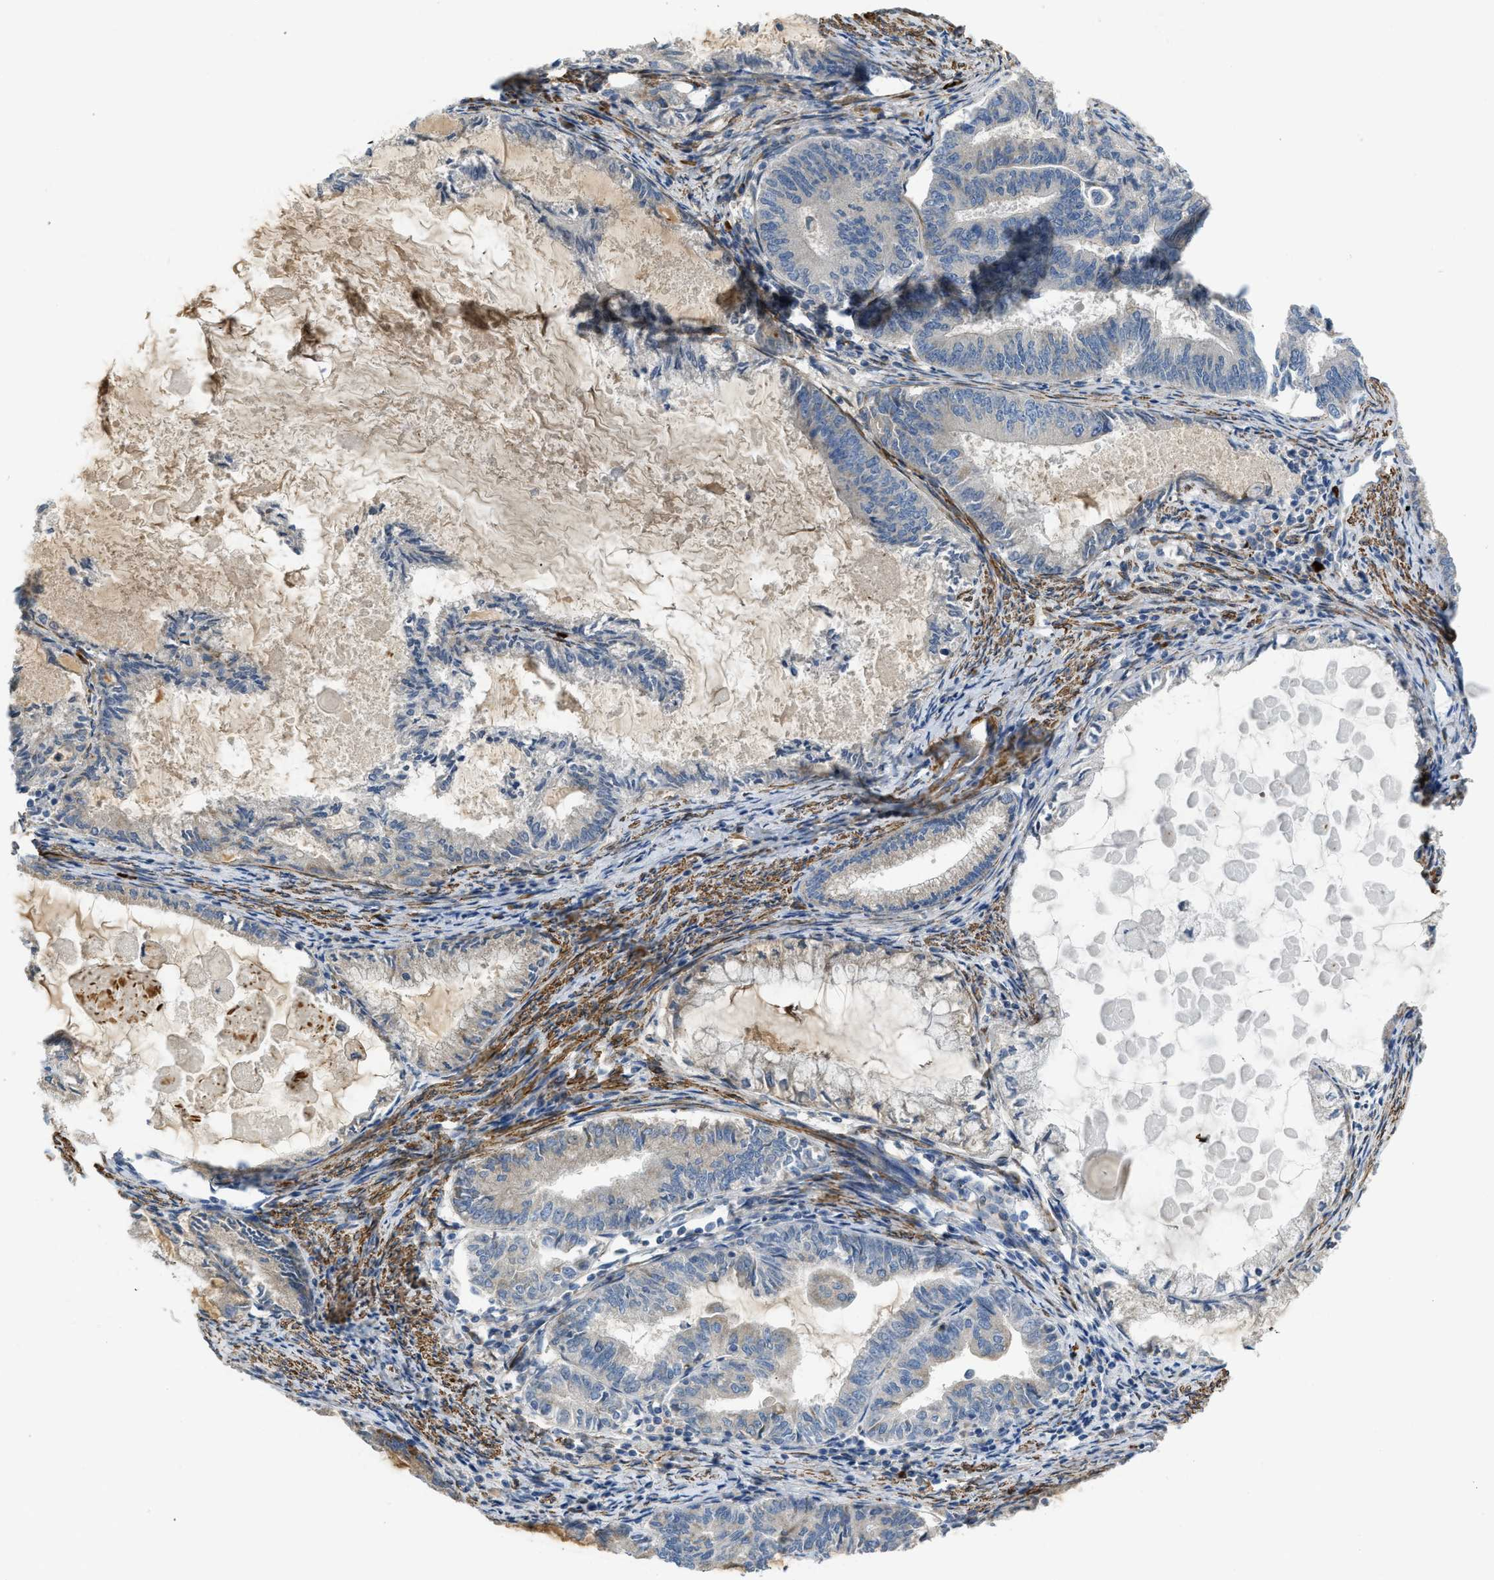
{"staining": {"intensity": "negative", "quantity": "none", "location": "none"}, "tissue": "endometrial cancer", "cell_type": "Tumor cells", "image_type": "cancer", "snomed": [{"axis": "morphology", "description": "Adenocarcinoma, NOS"}, {"axis": "topography", "description": "Endometrium"}], "caption": "The IHC image has no significant staining in tumor cells of endometrial cancer (adenocarcinoma) tissue.", "gene": "BMPR1A", "patient": {"sex": "female", "age": 86}}